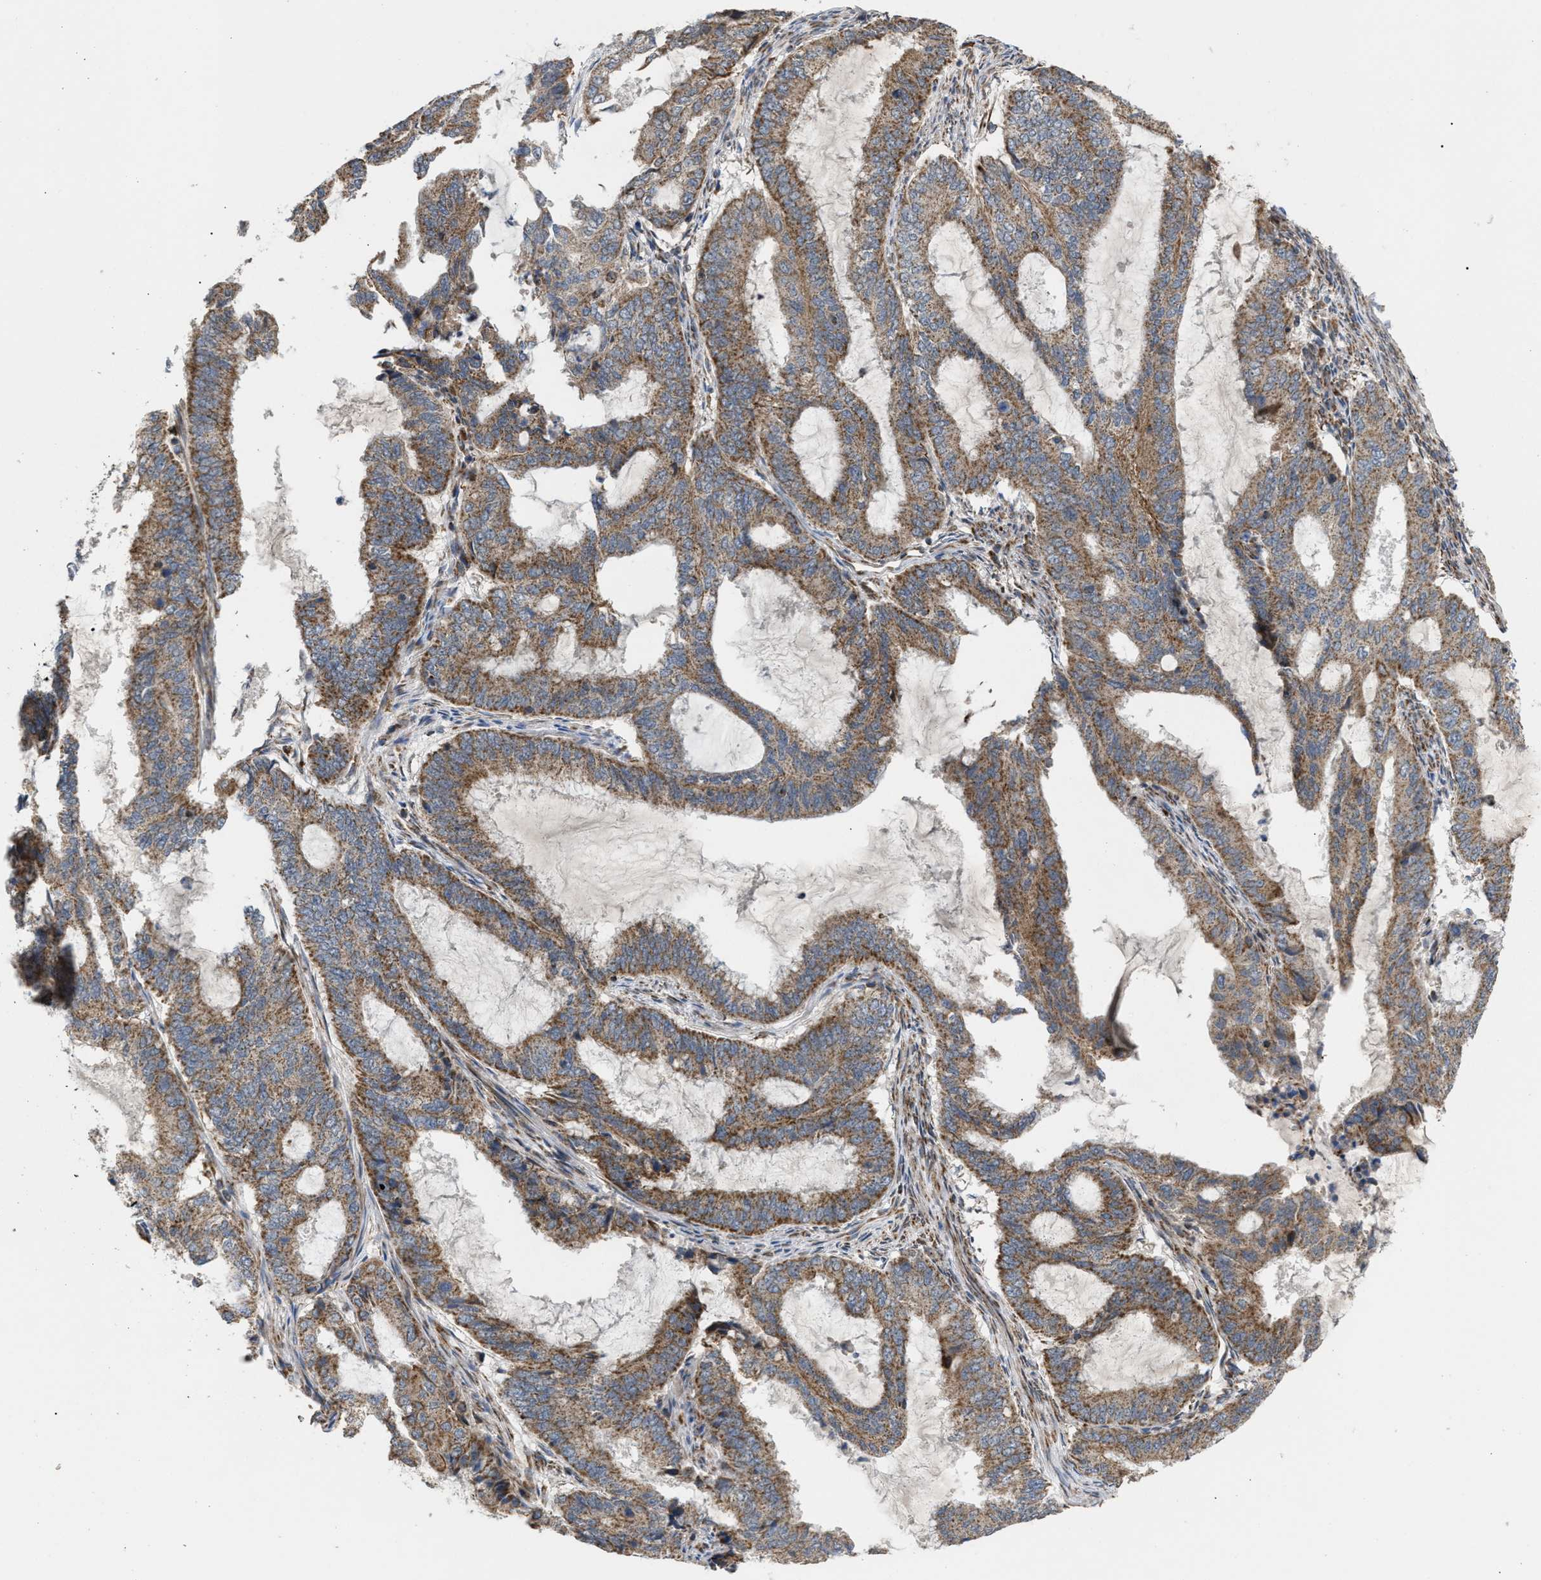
{"staining": {"intensity": "moderate", "quantity": ">75%", "location": "cytoplasmic/membranous"}, "tissue": "endometrial cancer", "cell_type": "Tumor cells", "image_type": "cancer", "snomed": [{"axis": "morphology", "description": "Adenocarcinoma, NOS"}, {"axis": "topography", "description": "Endometrium"}], "caption": "Immunohistochemistry (IHC) image of adenocarcinoma (endometrial) stained for a protein (brown), which exhibits medium levels of moderate cytoplasmic/membranous staining in about >75% of tumor cells.", "gene": "TACO1", "patient": {"sex": "female", "age": 51}}